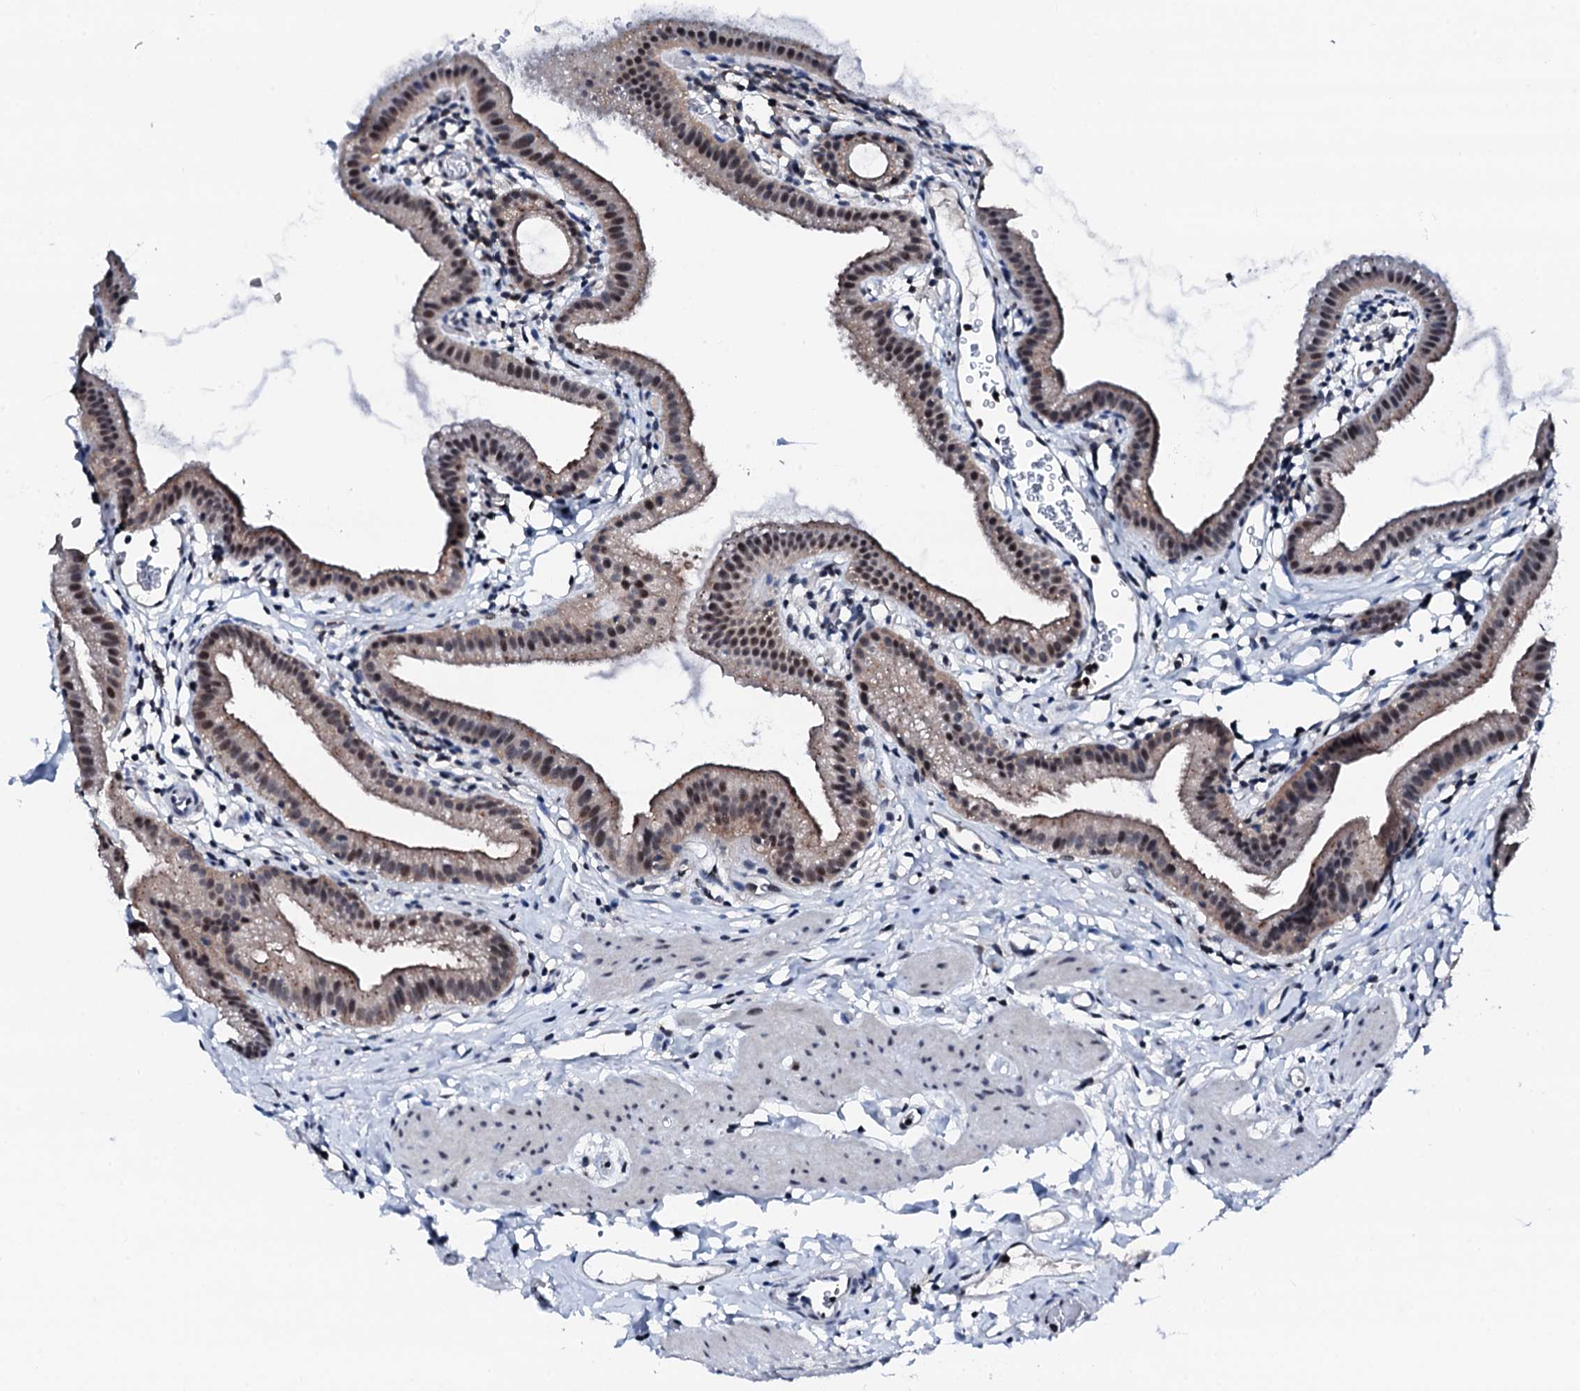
{"staining": {"intensity": "moderate", "quantity": "25%-75%", "location": "cytoplasmic/membranous"}, "tissue": "gallbladder", "cell_type": "Glandular cells", "image_type": "normal", "snomed": [{"axis": "morphology", "description": "Normal tissue, NOS"}, {"axis": "topography", "description": "Gallbladder"}], "caption": "IHC photomicrograph of benign gallbladder: human gallbladder stained using immunohistochemistry (IHC) reveals medium levels of moderate protein expression localized specifically in the cytoplasmic/membranous of glandular cells, appearing as a cytoplasmic/membranous brown color.", "gene": "TRAFD1", "patient": {"sex": "female", "age": 46}}